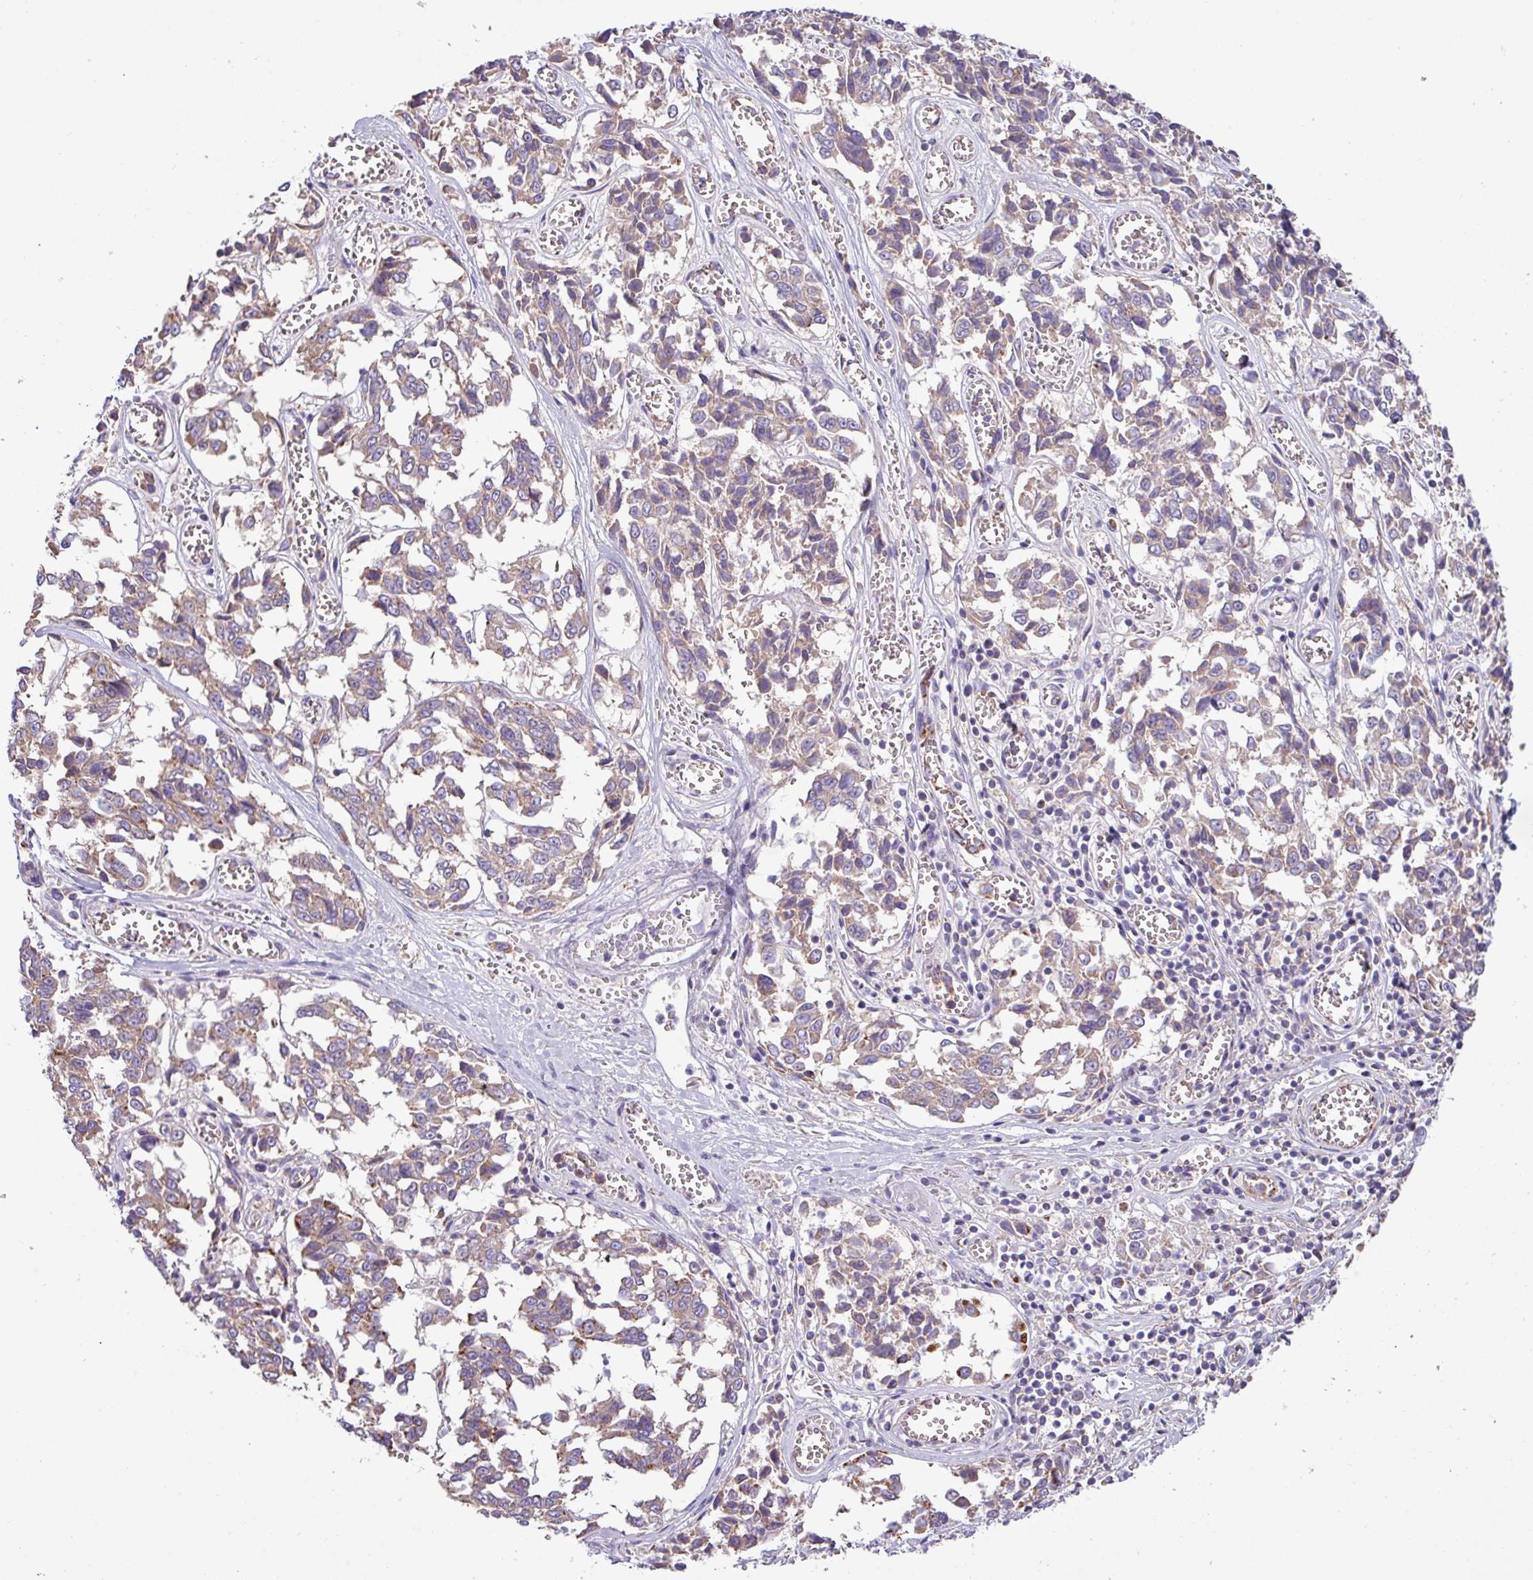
{"staining": {"intensity": "moderate", "quantity": "<25%", "location": "cytoplasmic/membranous"}, "tissue": "melanoma", "cell_type": "Tumor cells", "image_type": "cancer", "snomed": [{"axis": "morphology", "description": "Malignant melanoma, NOS"}, {"axis": "topography", "description": "Skin"}], "caption": "Protein staining by immunohistochemistry demonstrates moderate cytoplasmic/membranous staining in about <25% of tumor cells in melanoma.", "gene": "PPM1J", "patient": {"sex": "female", "age": 64}}